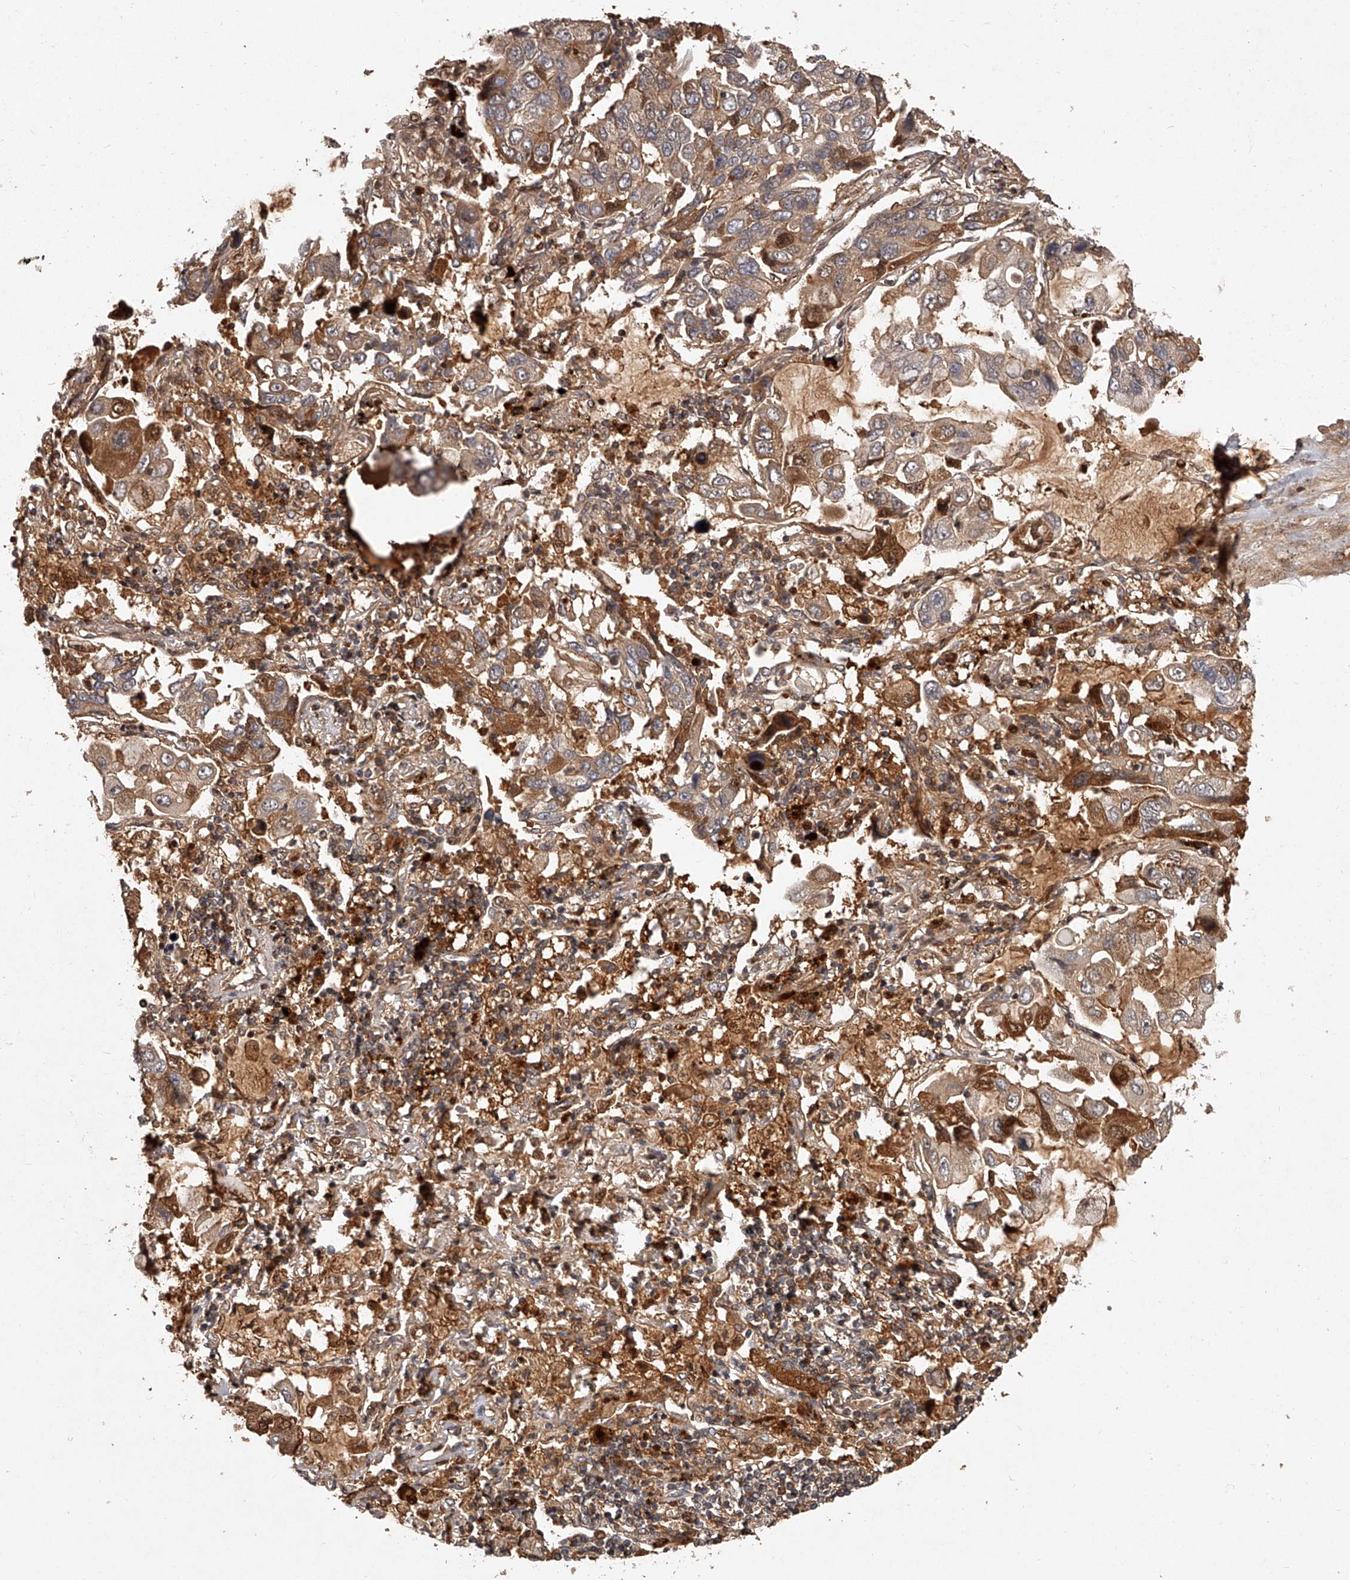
{"staining": {"intensity": "moderate", "quantity": "<25%", "location": "cytoplasmic/membranous"}, "tissue": "lung cancer", "cell_type": "Tumor cells", "image_type": "cancer", "snomed": [{"axis": "morphology", "description": "Adenocarcinoma, NOS"}, {"axis": "topography", "description": "Lung"}], "caption": "This is an image of immunohistochemistry staining of lung cancer (adenocarcinoma), which shows moderate expression in the cytoplasmic/membranous of tumor cells.", "gene": "CRYZL1", "patient": {"sex": "male", "age": 64}}